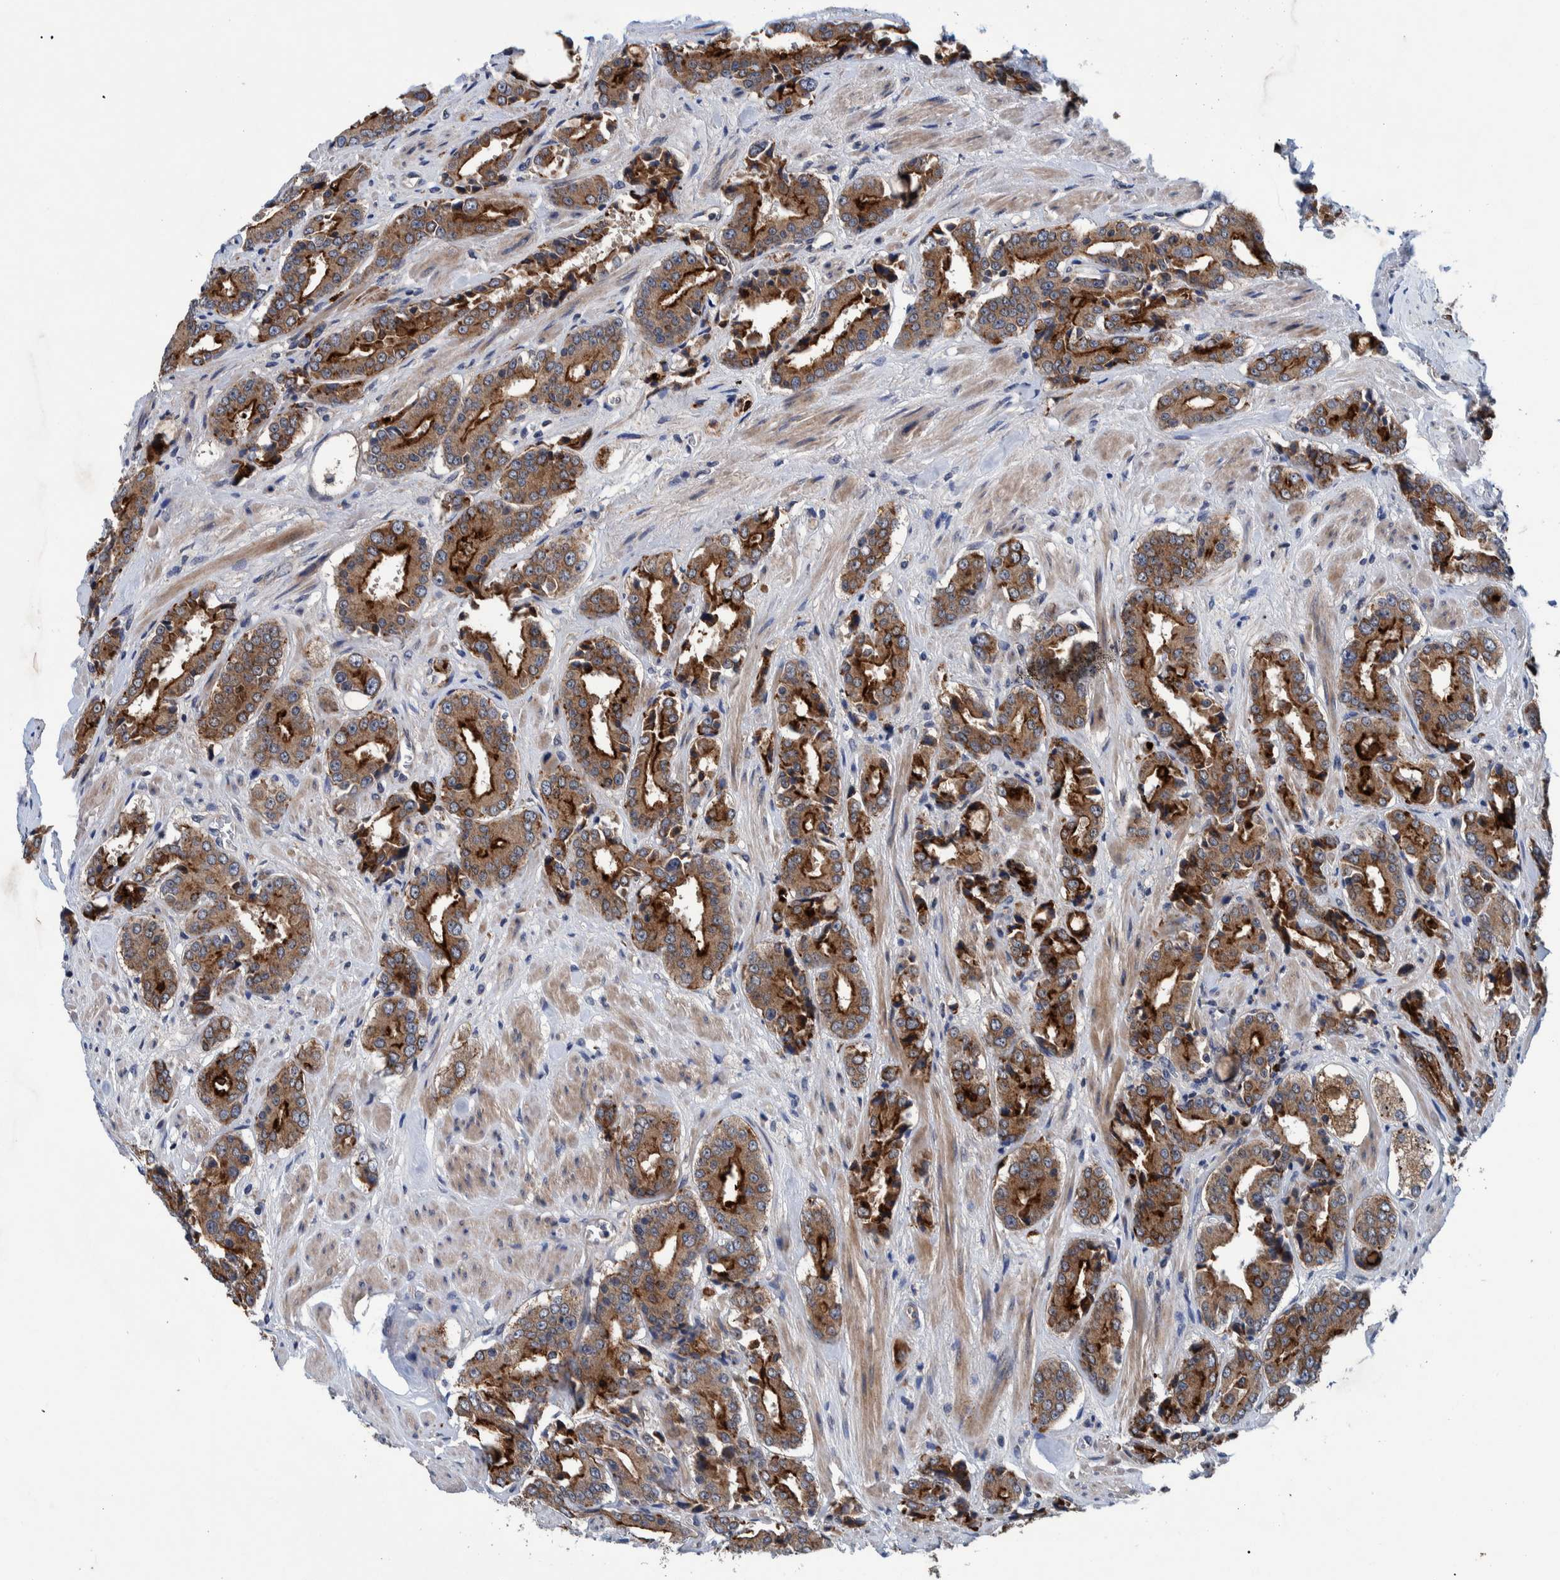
{"staining": {"intensity": "strong", "quantity": ">75%", "location": "cytoplasmic/membranous"}, "tissue": "prostate cancer", "cell_type": "Tumor cells", "image_type": "cancer", "snomed": [{"axis": "morphology", "description": "Adenocarcinoma, High grade"}, {"axis": "topography", "description": "Prostate"}], "caption": "Immunohistochemistry (IHC) (DAB (3,3'-diaminobenzidine)) staining of prostate cancer (high-grade adenocarcinoma) exhibits strong cytoplasmic/membranous protein positivity in approximately >75% of tumor cells. Ihc stains the protein of interest in brown and the nuclei are stained blue.", "gene": "ITIH3", "patient": {"sex": "male", "age": 71}}